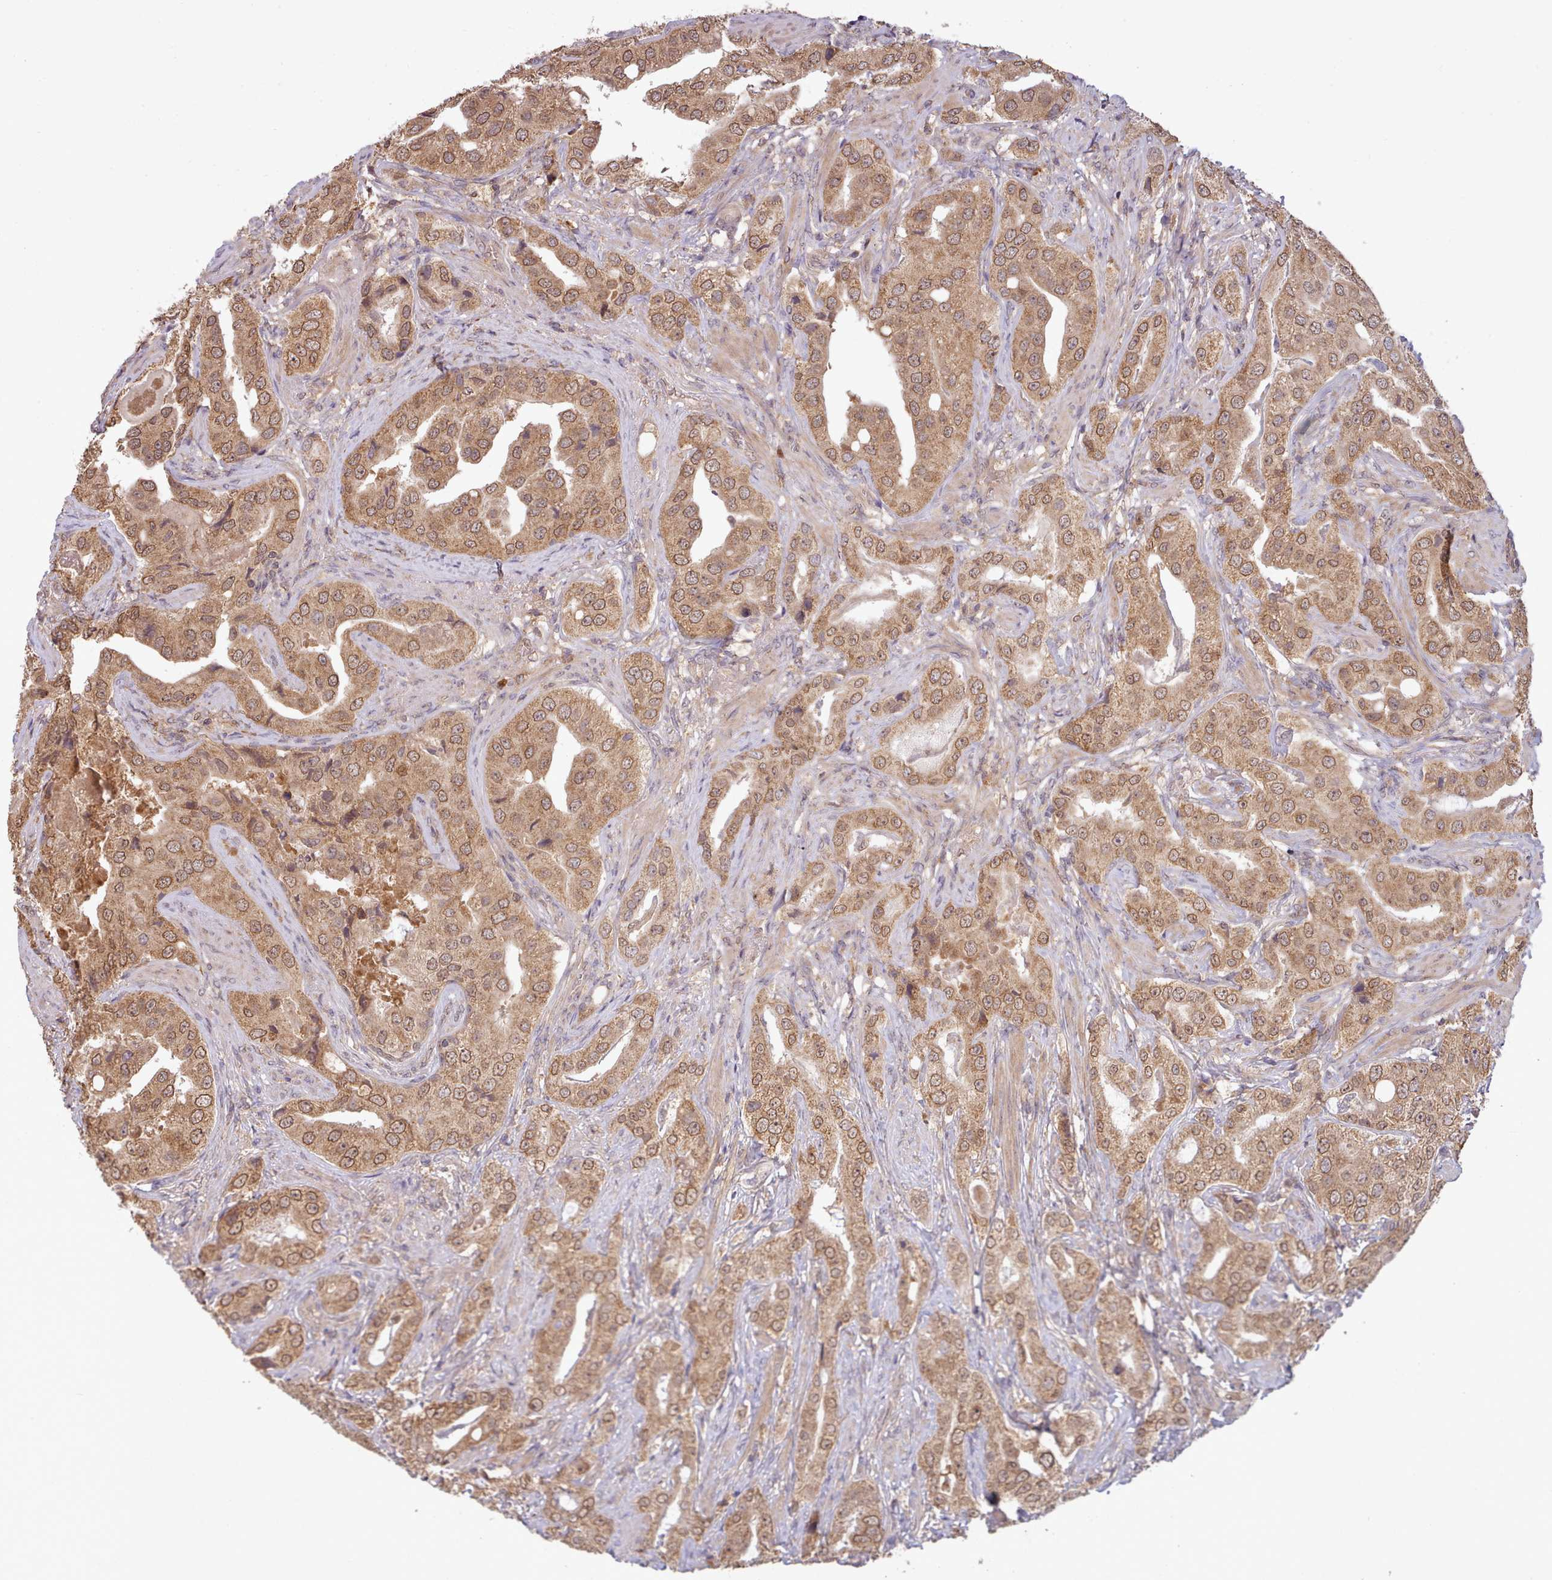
{"staining": {"intensity": "moderate", "quantity": ">75%", "location": "cytoplasmic/membranous,nuclear"}, "tissue": "prostate cancer", "cell_type": "Tumor cells", "image_type": "cancer", "snomed": [{"axis": "morphology", "description": "Adenocarcinoma, High grade"}, {"axis": "topography", "description": "Prostate"}], "caption": "Moderate cytoplasmic/membranous and nuclear expression for a protein is appreciated in about >75% of tumor cells of prostate high-grade adenocarcinoma using IHC.", "gene": "PIP4P1", "patient": {"sex": "male", "age": 63}}